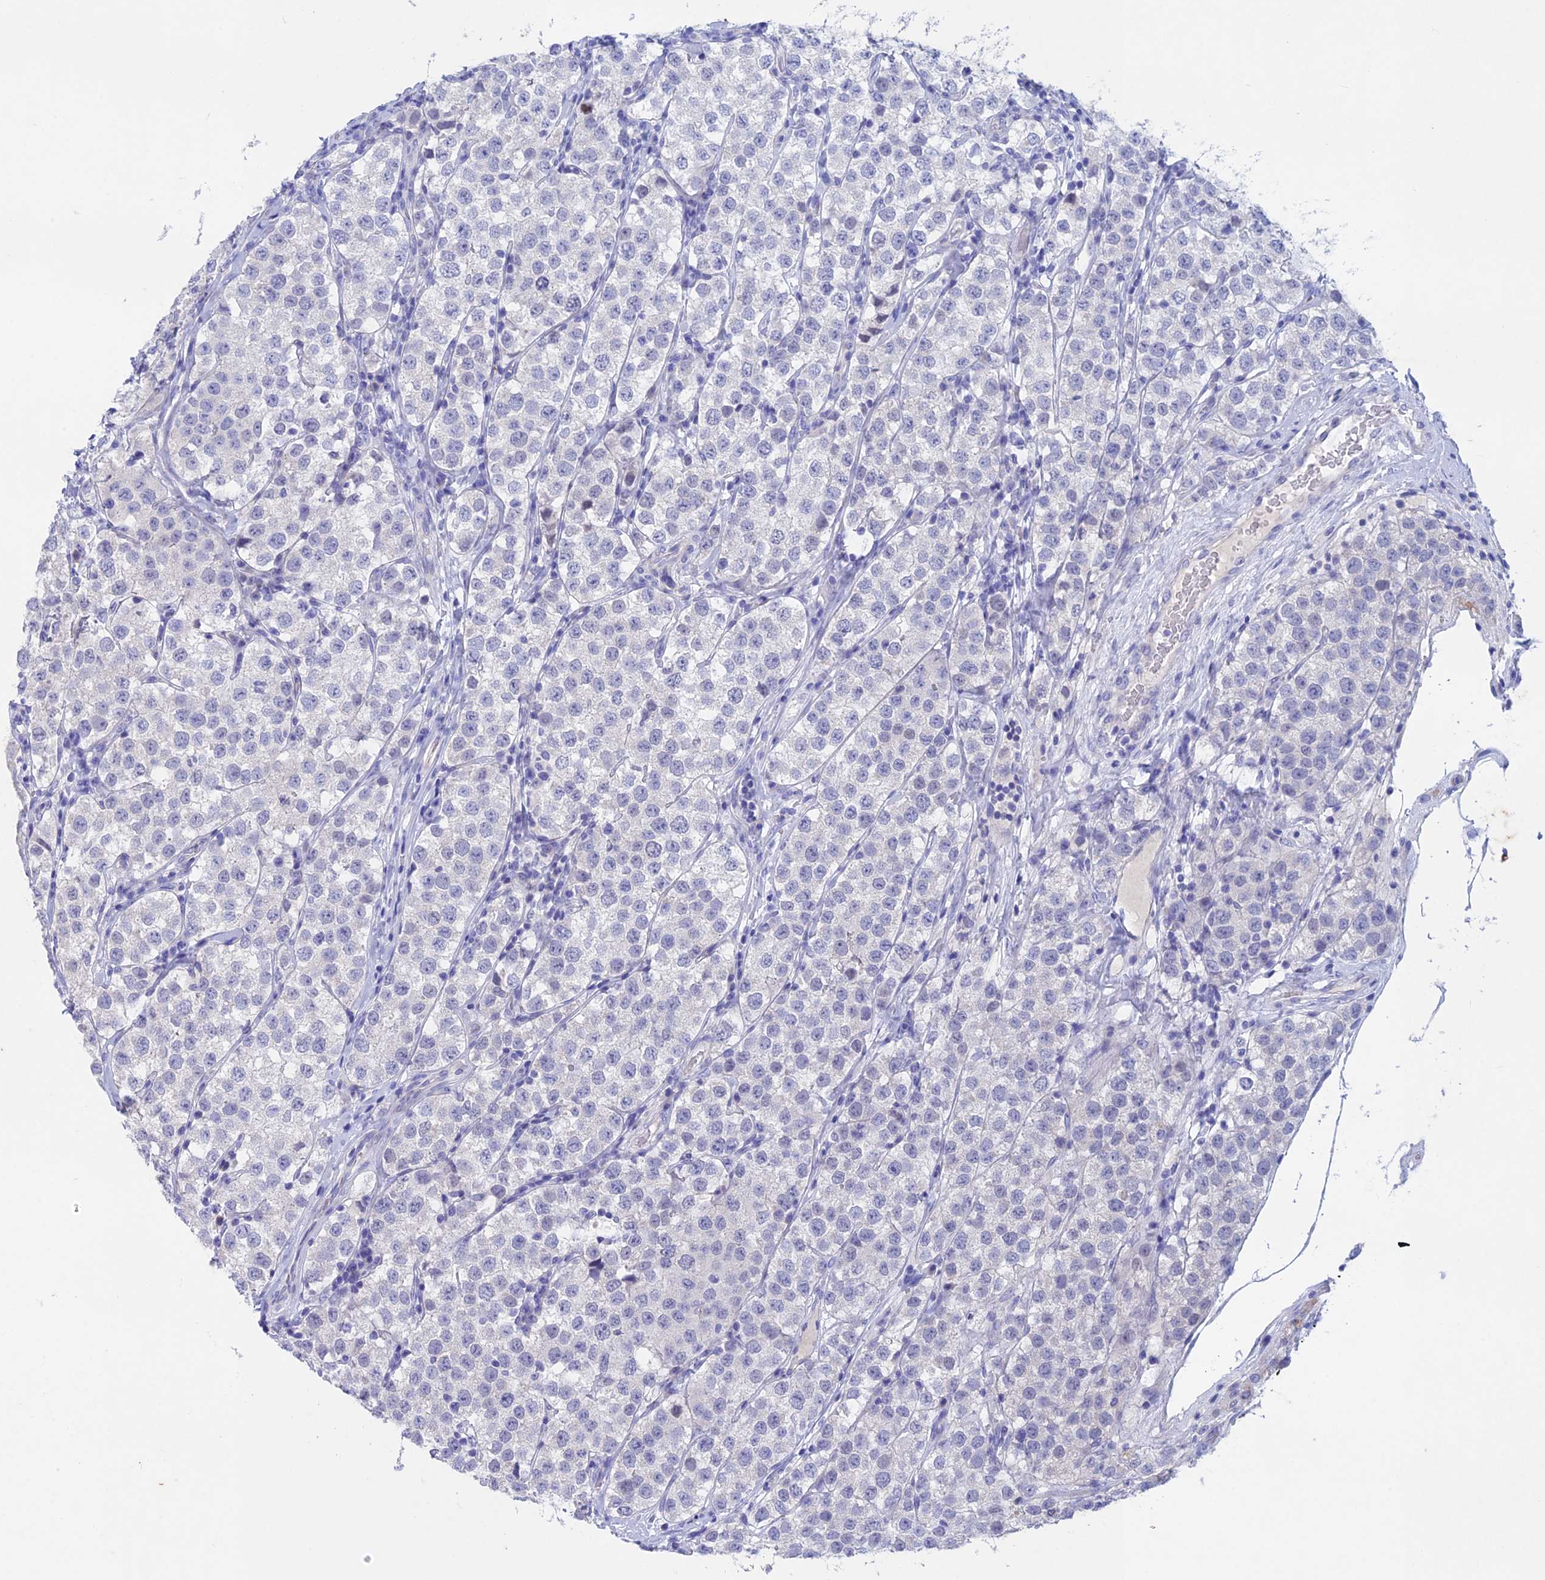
{"staining": {"intensity": "negative", "quantity": "none", "location": "none"}, "tissue": "testis cancer", "cell_type": "Tumor cells", "image_type": "cancer", "snomed": [{"axis": "morphology", "description": "Seminoma, NOS"}, {"axis": "topography", "description": "Testis"}], "caption": "Tumor cells show no significant positivity in testis cancer.", "gene": "BTBD19", "patient": {"sex": "male", "age": 34}}